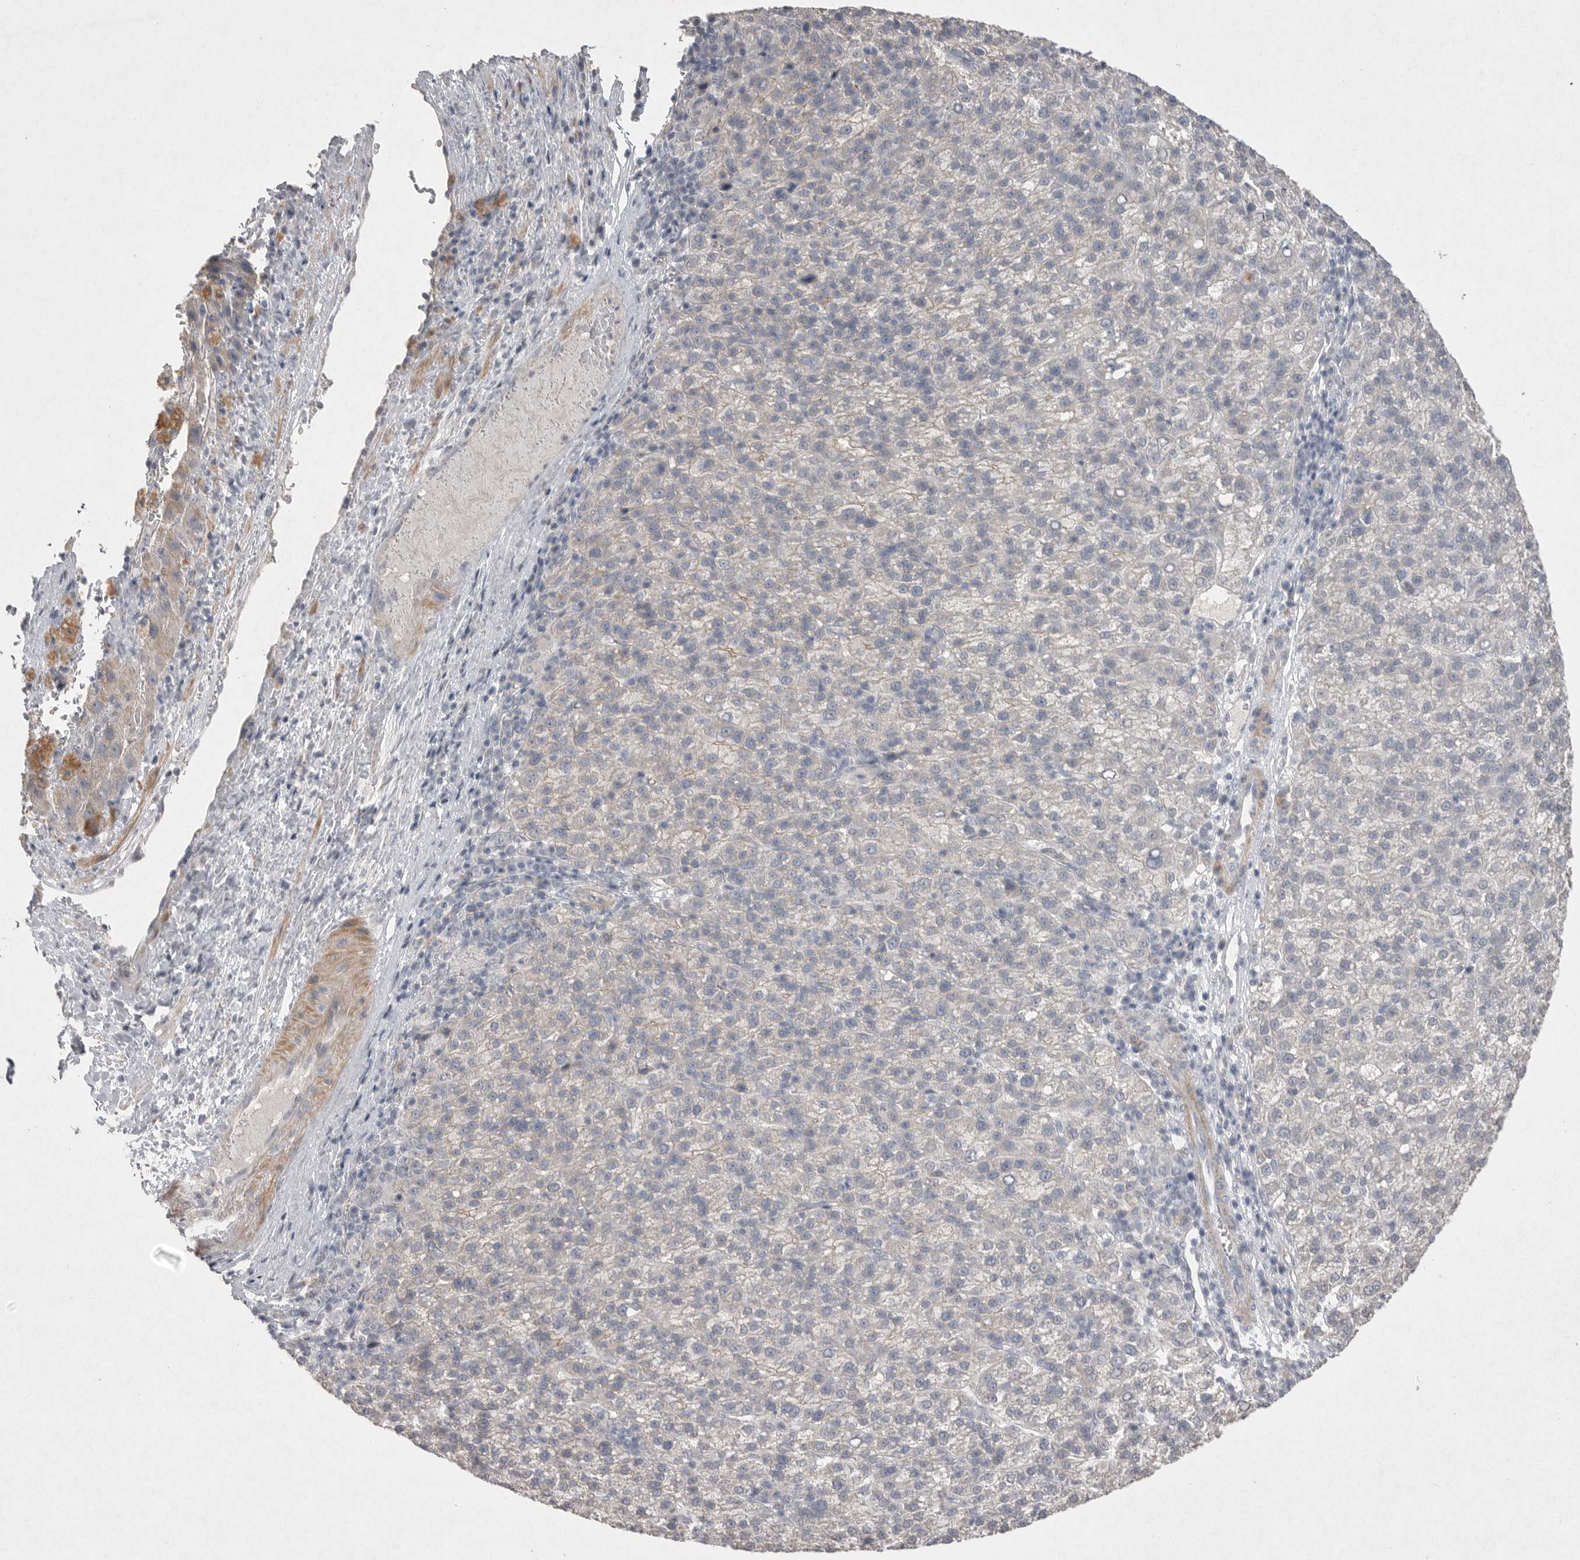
{"staining": {"intensity": "negative", "quantity": "none", "location": "none"}, "tissue": "liver cancer", "cell_type": "Tumor cells", "image_type": "cancer", "snomed": [{"axis": "morphology", "description": "Carcinoma, Hepatocellular, NOS"}, {"axis": "topography", "description": "Liver"}], "caption": "IHC of liver cancer (hepatocellular carcinoma) reveals no expression in tumor cells.", "gene": "VANGL2", "patient": {"sex": "female", "age": 58}}